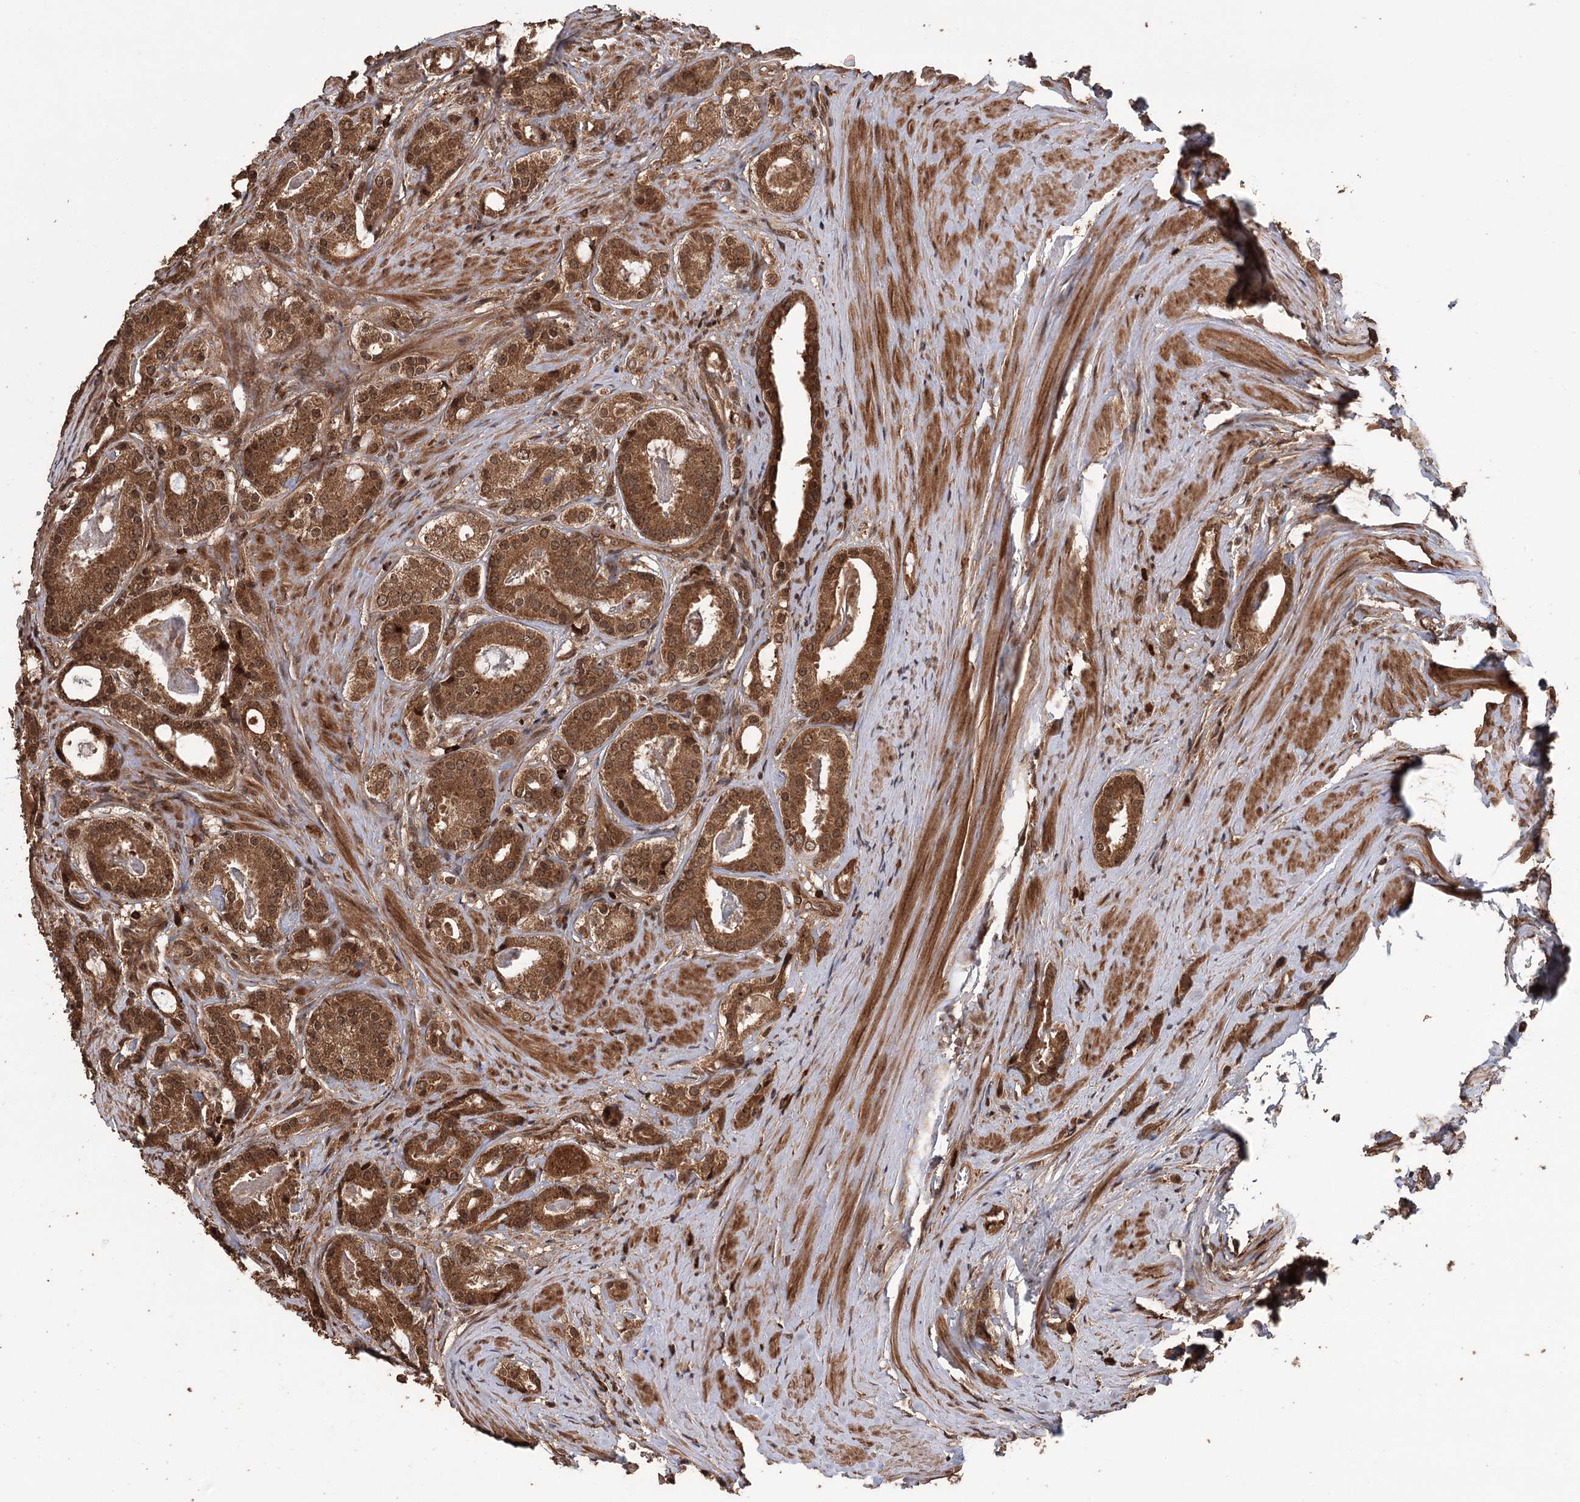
{"staining": {"intensity": "moderate", "quantity": ">75%", "location": "cytoplasmic/membranous,nuclear"}, "tissue": "prostate cancer", "cell_type": "Tumor cells", "image_type": "cancer", "snomed": [{"axis": "morphology", "description": "Adenocarcinoma, High grade"}, {"axis": "topography", "description": "Prostate"}], "caption": "This photomicrograph reveals prostate adenocarcinoma (high-grade) stained with IHC to label a protein in brown. The cytoplasmic/membranous and nuclear of tumor cells show moderate positivity for the protein. Nuclei are counter-stained blue.", "gene": "N6AMT1", "patient": {"sex": "male", "age": 63}}